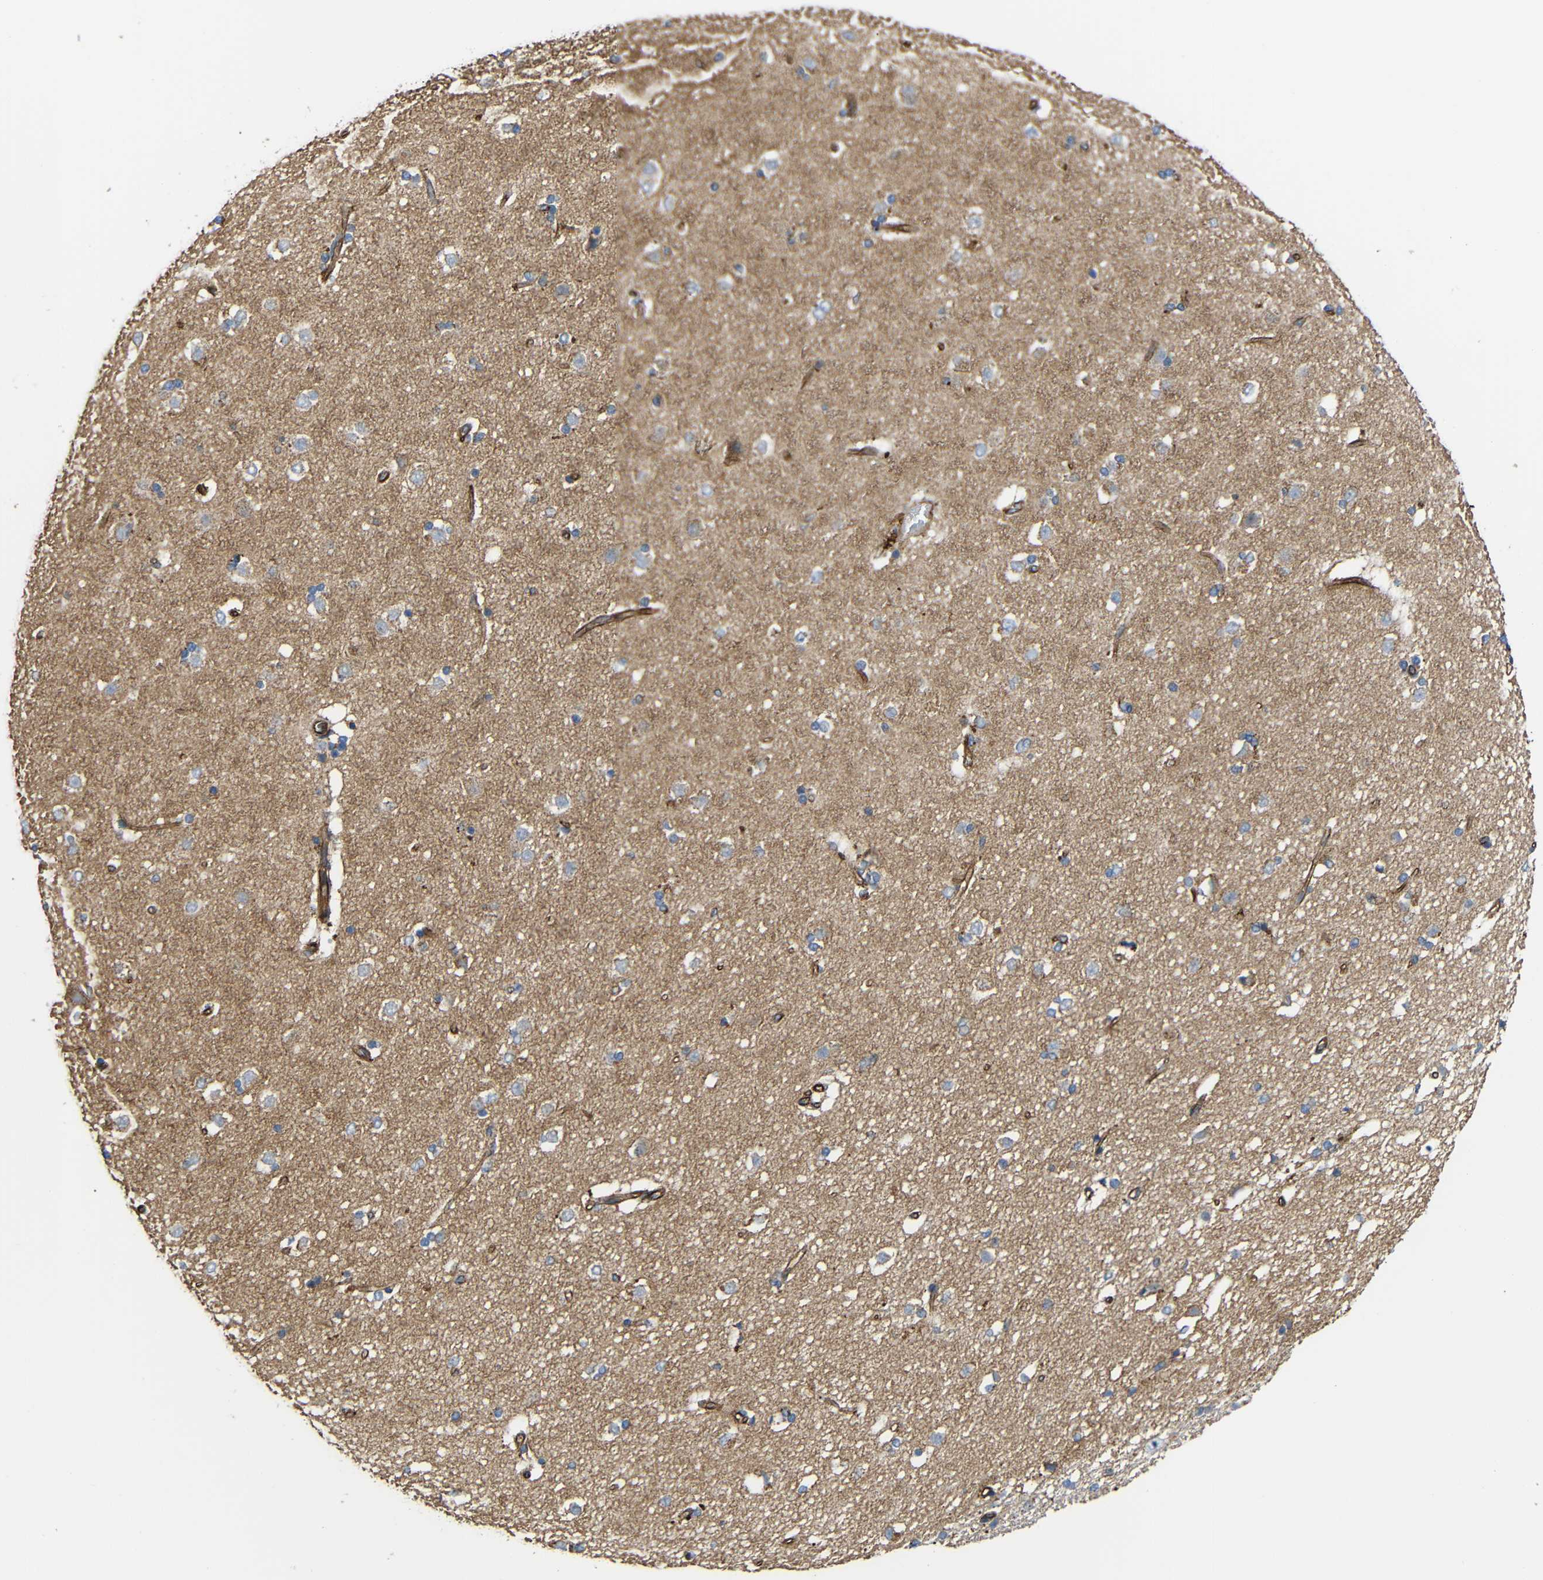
{"staining": {"intensity": "weak", "quantity": "<25%", "location": "cytoplasmic/membranous"}, "tissue": "caudate", "cell_type": "Glial cells", "image_type": "normal", "snomed": [{"axis": "morphology", "description": "Normal tissue, NOS"}, {"axis": "topography", "description": "Lateral ventricle wall"}], "caption": "A high-resolution micrograph shows immunohistochemistry staining of unremarkable caudate, which demonstrates no significant staining in glial cells. Nuclei are stained in blue.", "gene": "IGSF10", "patient": {"sex": "female", "age": 19}}